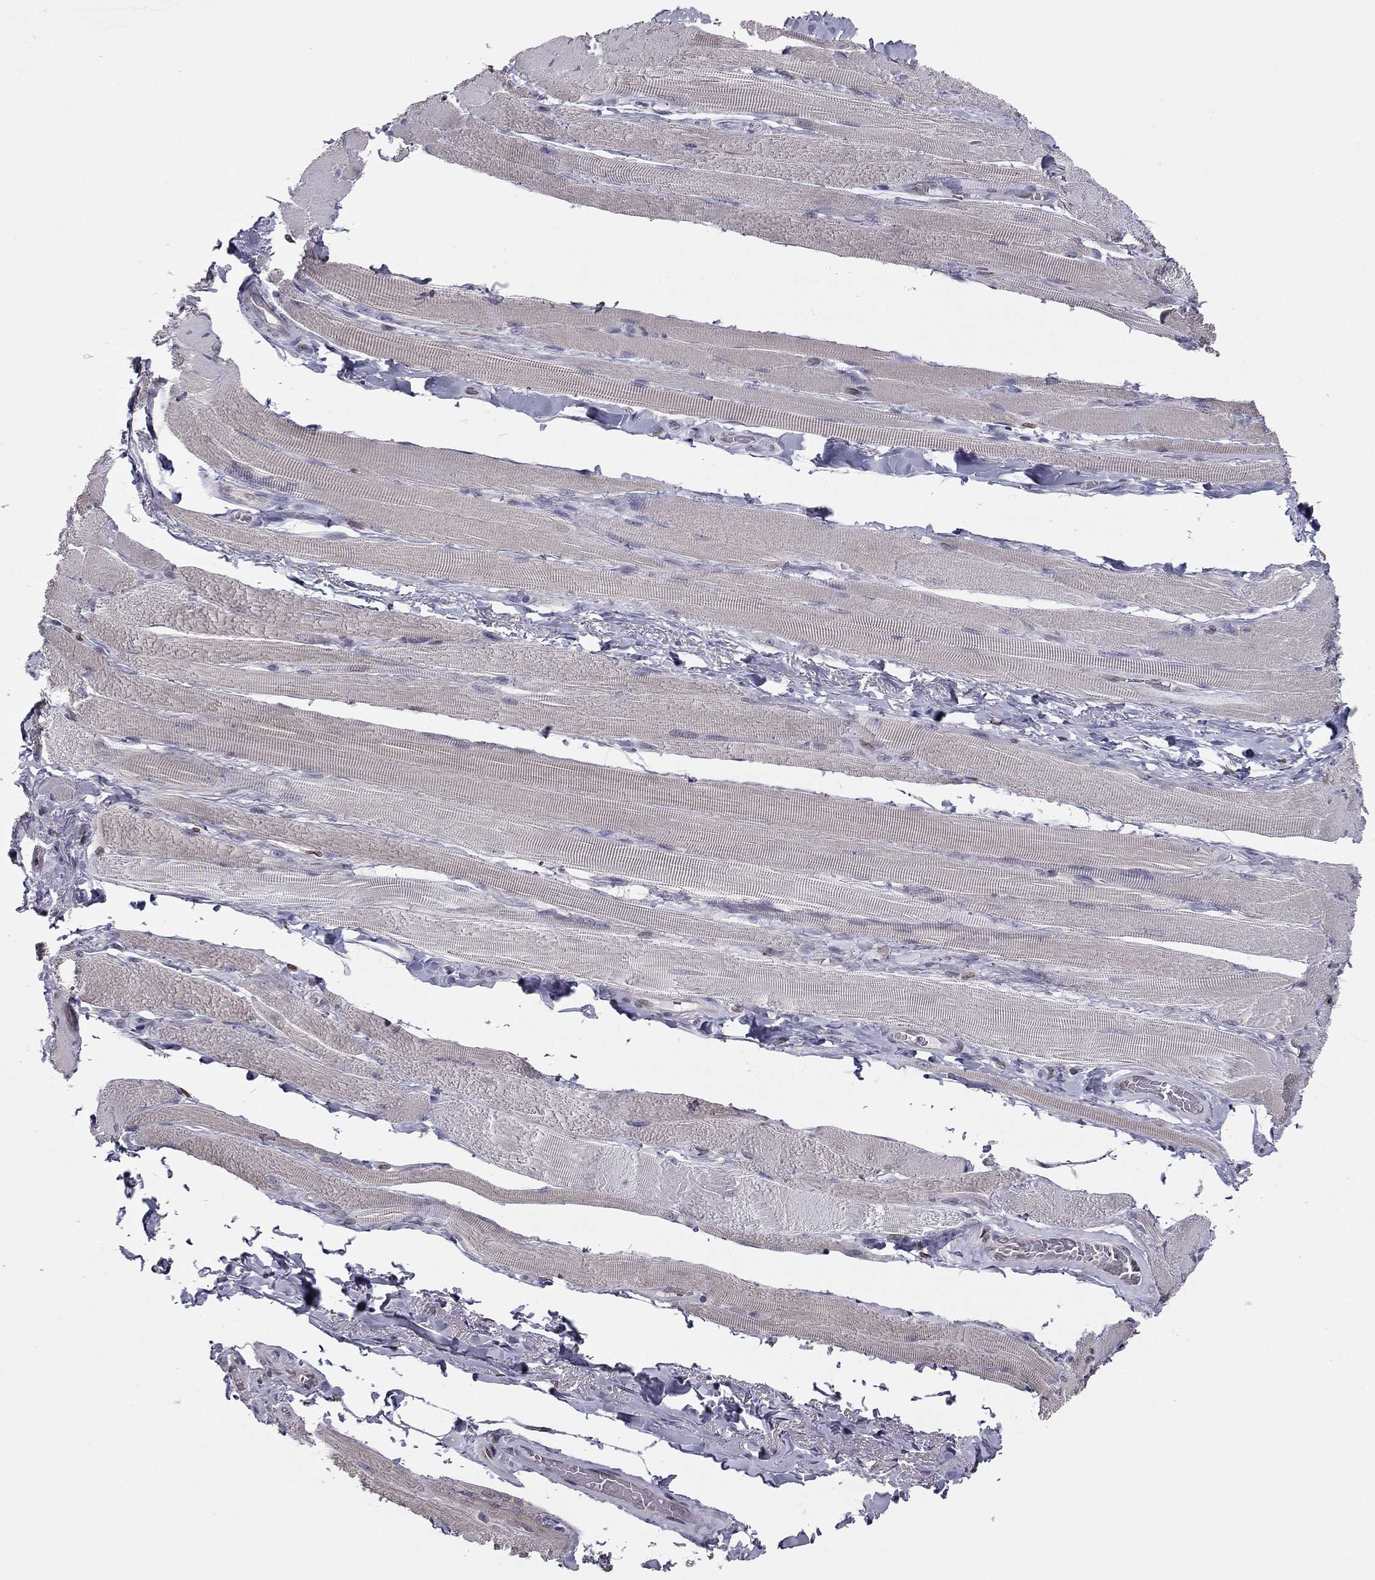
{"staining": {"intensity": "negative", "quantity": "none", "location": "none"}, "tissue": "skeletal muscle", "cell_type": "Myocytes", "image_type": "normal", "snomed": [{"axis": "morphology", "description": "Normal tissue, NOS"}, {"axis": "topography", "description": "Skeletal muscle"}, {"axis": "topography", "description": "Anal"}, {"axis": "topography", "description": "Peripheral nerve tissue"}], "caption": "Myocytes are negative for brown protein staining in unremarkable skeletal muscle. (DAB (3,3'-diaminobenzidine) immunohistochemistry (IHC), high magnification).", "gene": "ESPL1", "patient": {"sex": "male", "age": 53}}